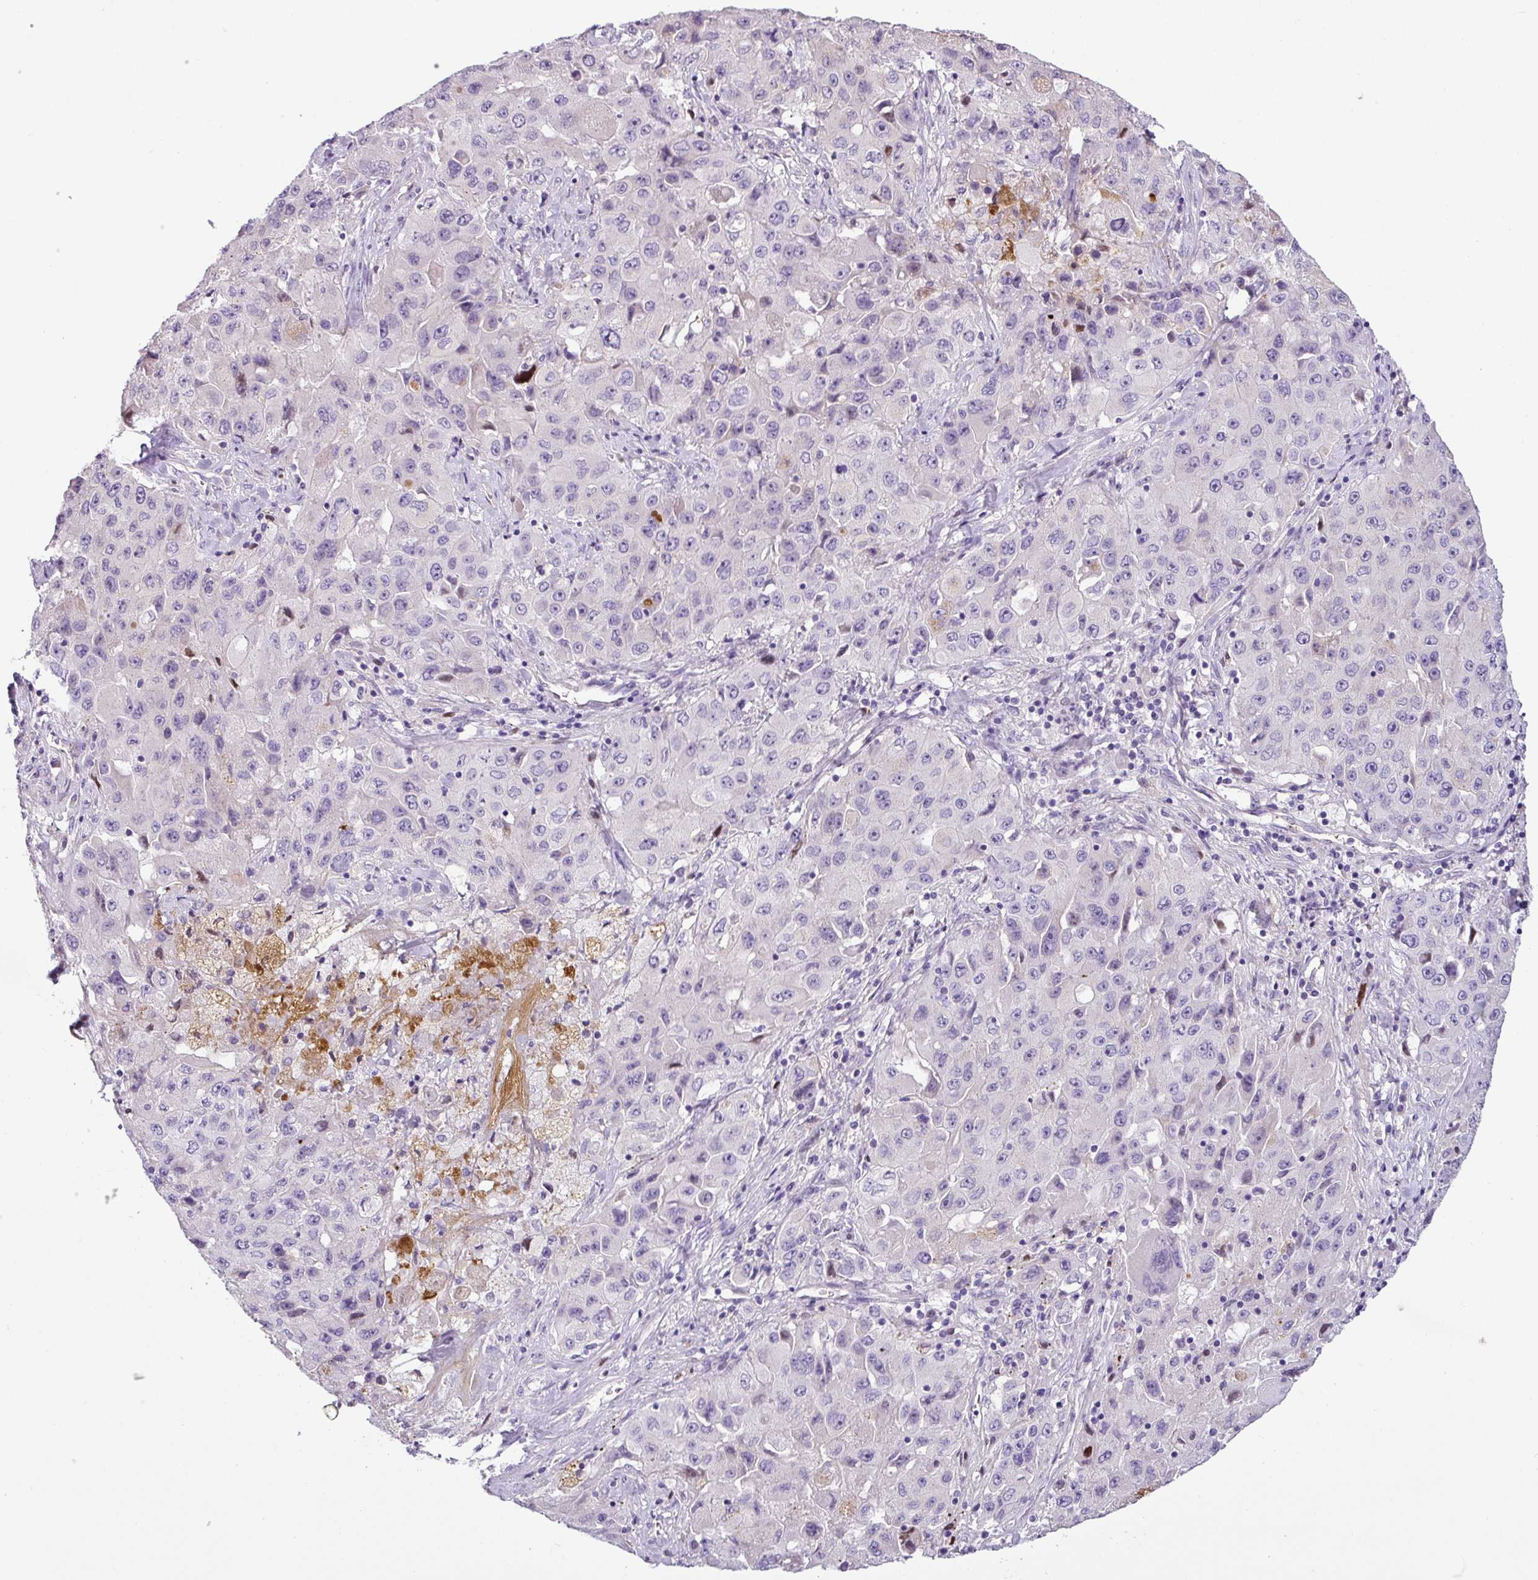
{"staining": {"intensity": "negative", "quantity": "none", "location": "none"}, "tissue": "lung cancer", "cell_type": "Tumor cells", "image_type": "cancer", "snomed": [{"axis": "morphology", "description": "Squamous cell carcinoma, NOS"}, {"axis": "topography", "description": "Lung"}], "caption": "Squamous cell carcinoma (lung) was stained to show a protein in brown. There is no significant staining in tumor cells.", "gene": "HMCN2", "patient": {"sex": "male", "age": 63}}